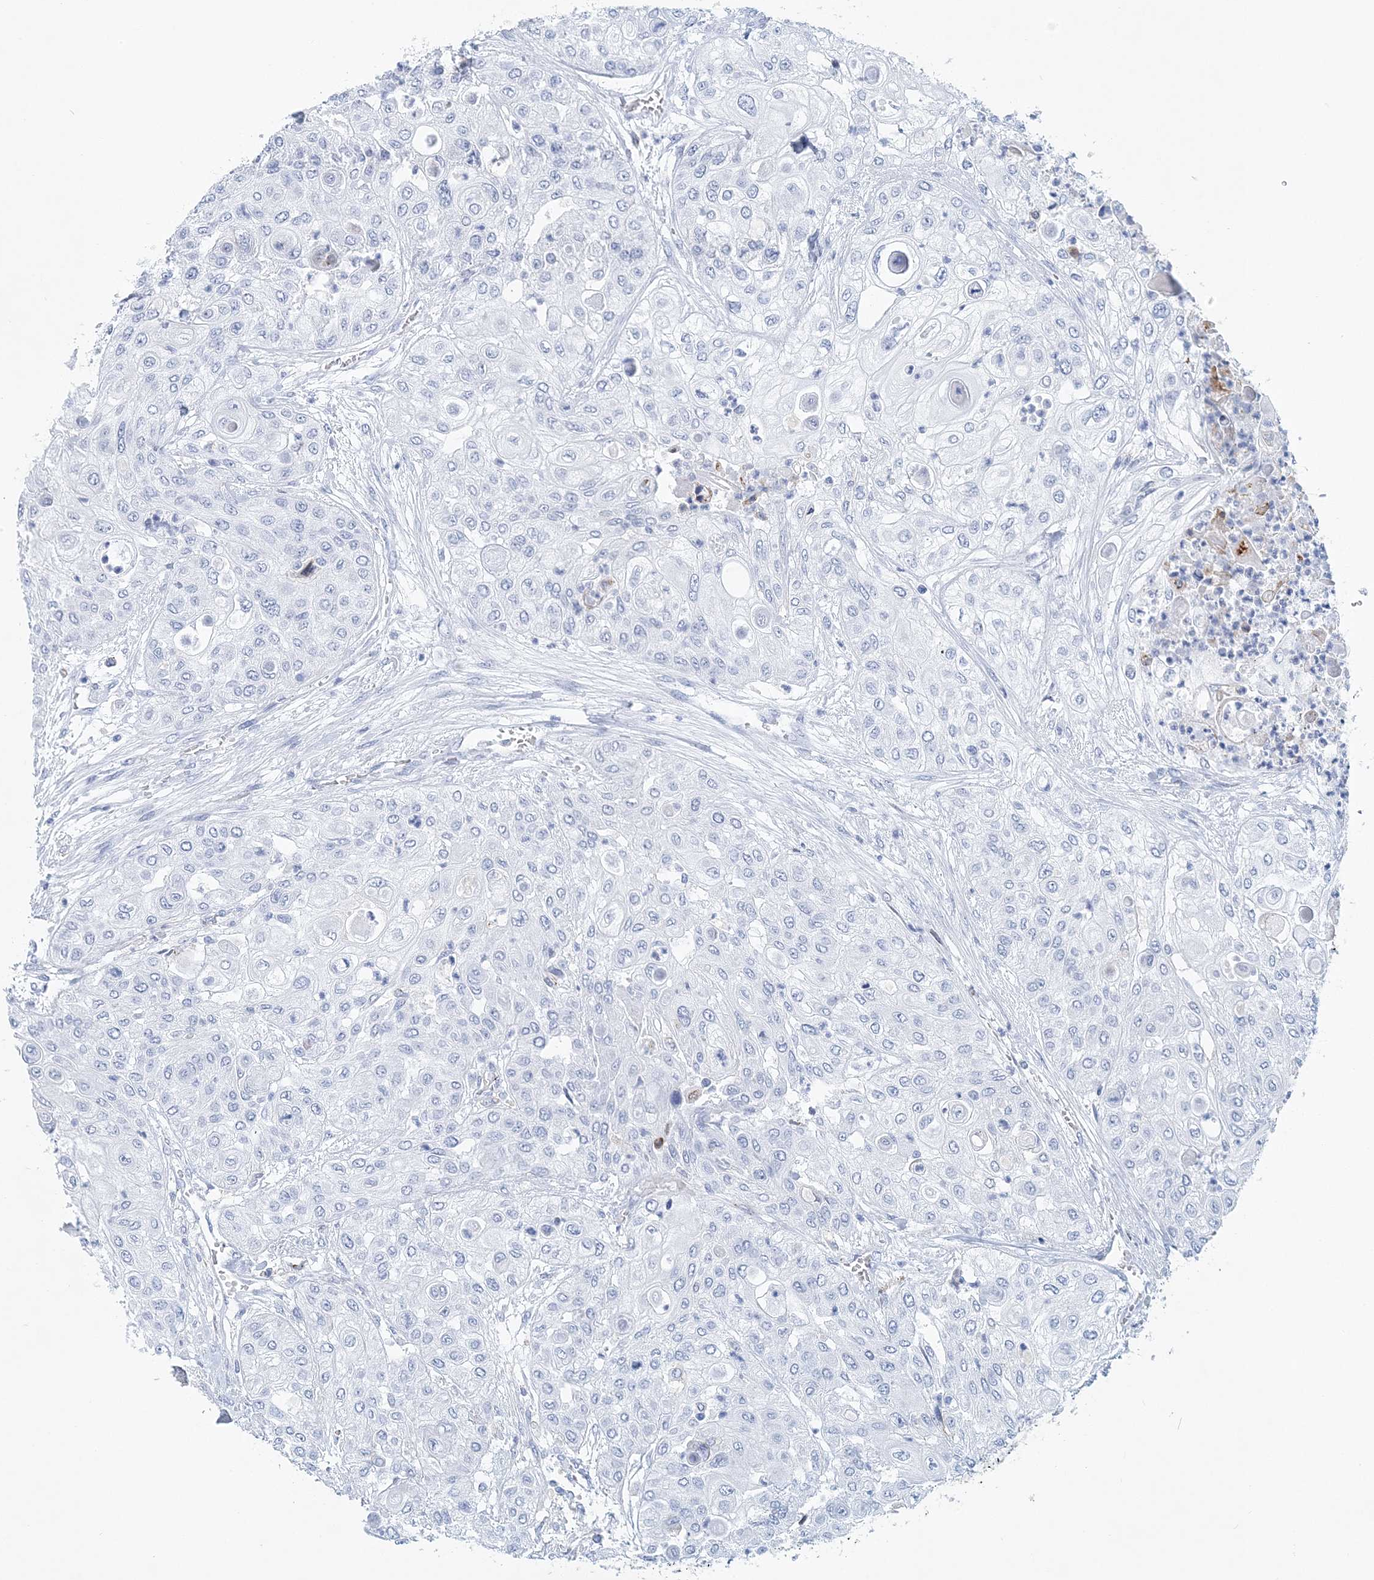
{"staining": {"intensity": "negative", "quantity": "none", "location": "none"}, "tissue": "urothelial cancer", "cell_type": "Tumor cells", "image_type": "cancer", "snomed": [{"axis": "morphology", "description": "Urothelial carcinoma, High grade"}, {"axis": "topography", "description": "Urinary bladder"}], "caption": "High magnification brightfield microscopy of urothelial cancer stained with DAB (brown) and counterstained with hematoxylin (blue): tumor cells show no significant positivity. (IHC, brightfield microscopy, high magnification).", "gene": "NKX6-1", "patient": {"sex": "female", "age": 79}}